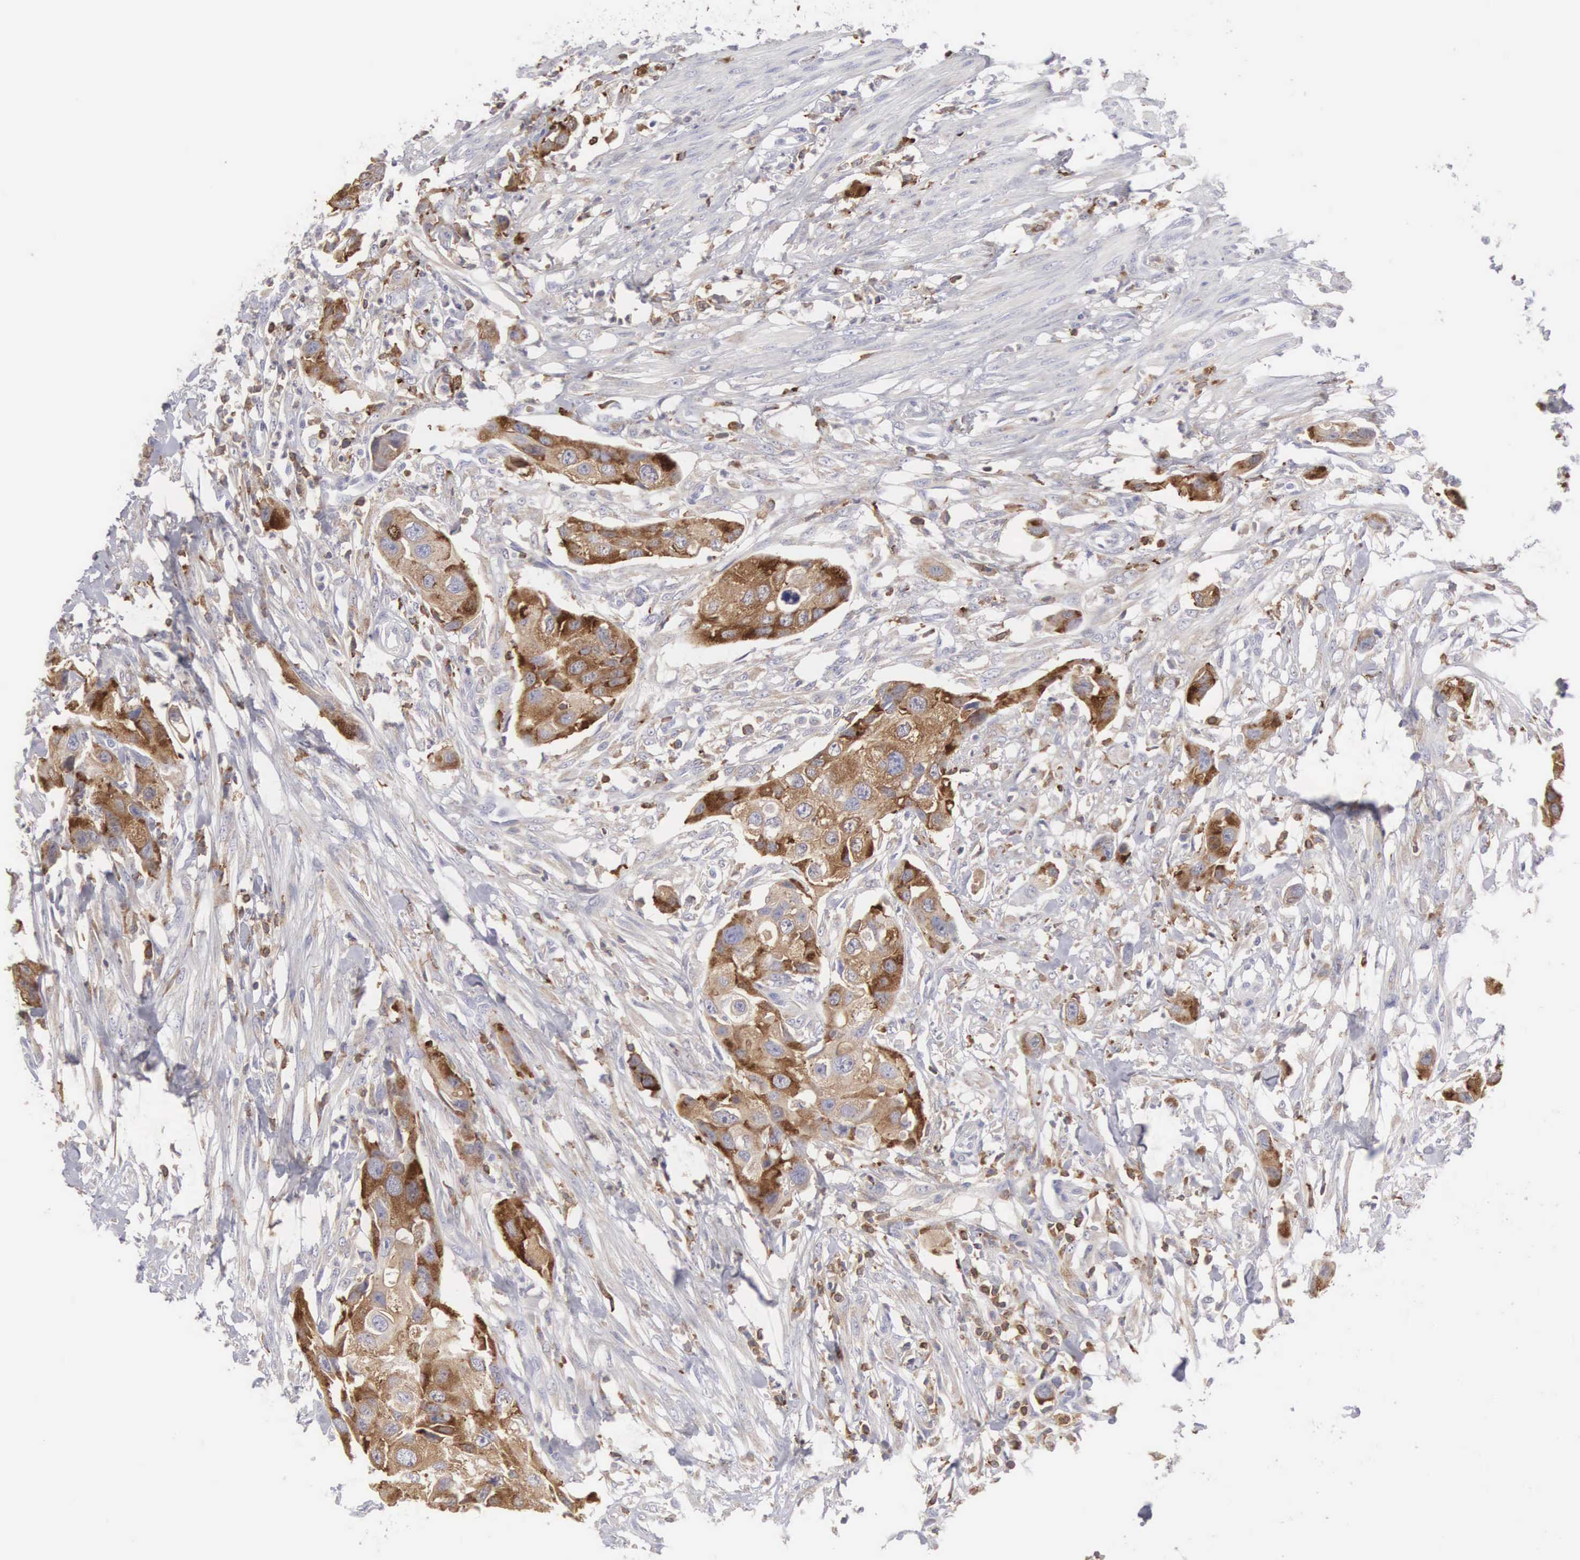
{"staining": {"intensity": "moderate", "quantity": ">75%", "location": "cytoplasmic/membranous"}, "tissue": "urothelial cancer", "cell_type": "Tumor cells", "image_type": "cancer", "snomed": [{"axis": "morphology", "description": "Urothelial carcinoma, High grade"}, {"axis": "topography", "description": "Urinary bladder"}], "caption": "Immunohistochemical staining of urothelial cancer demonstrates medium levels of moderate cytoplasmic/membranous staining in approximately >75% of tumor cells. The staining is performed using DAB brown chromogen to label protein expression. The nuclei are counter-stained blue using hematoxylin.", "gene": "SH3BP1", "patient": {"sex": "male", "age": 55}}